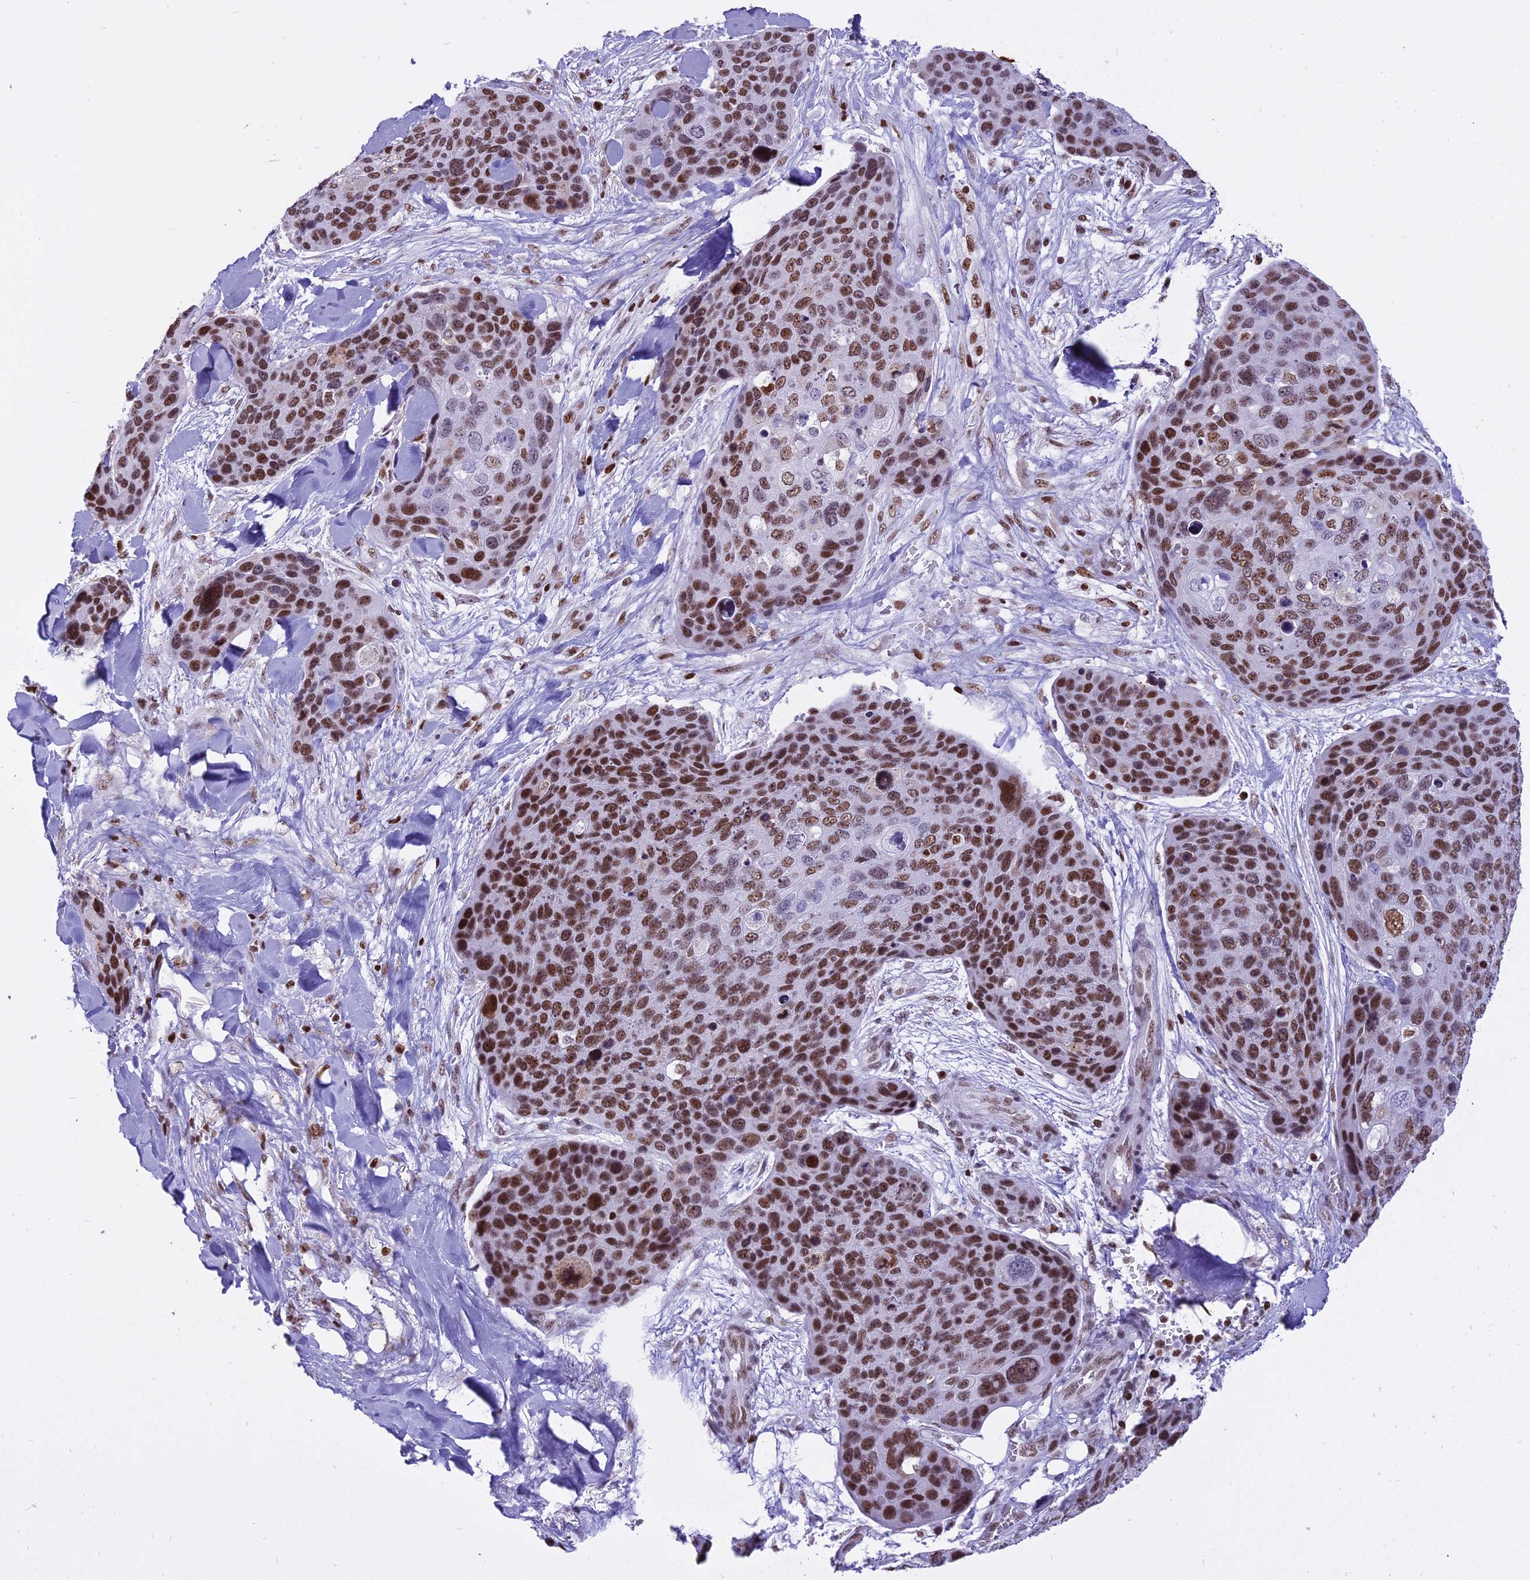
{"staining": {"intensity": "moderate", "quantity": ">75%", "location": "nuclear"}, "tissue": "skin cancer", "cell_type": "Tumor cells", "image_type": "cancer", "snomed": [{"axis": "morphology", "description": "Basal cell carcinoma"}, {"axis": "topography", "description": "Skin"}], "caption": "Skin cancer (basal cell carcinoma) stained with DAB (3,3'-diaminobenzidine) IHC shows medium levels of moderate nuclear expression in approximately >75% of tumor cells.", "gene": "PARP1", "patient": {"sex": "female", "age": 74}}